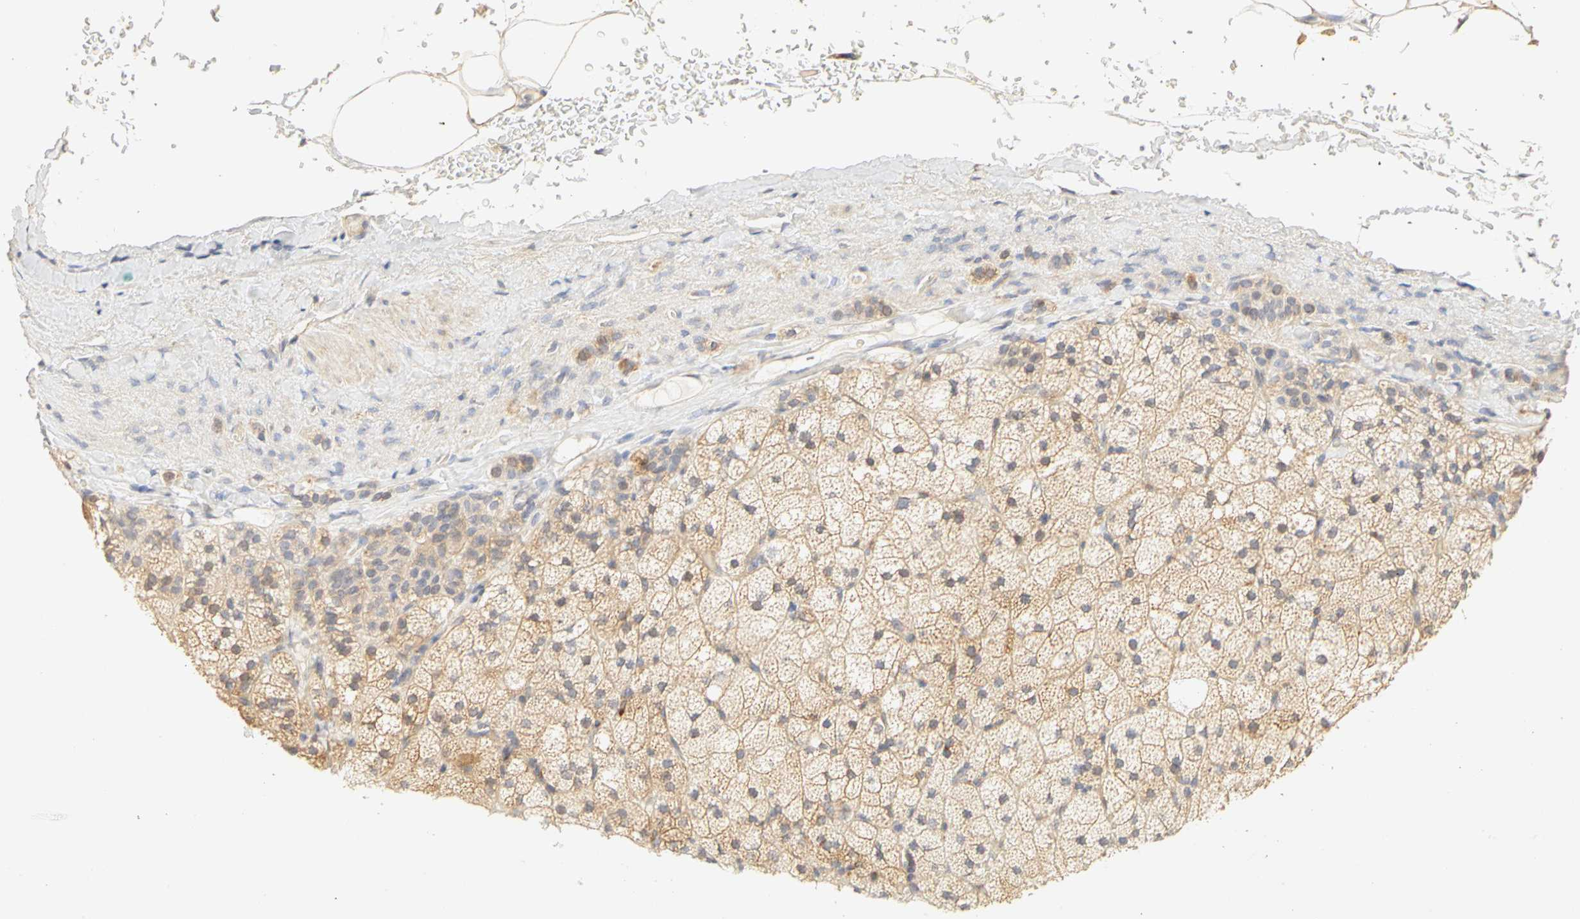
{"staining": {"intensity": "moderate", "quantity": ">75%", "location": "cytoplasmic/membranous"}, "tissue": "adrenal gland", "cell_type": "Glandular cells", "image_type": "normal", "snomed": [{"axis": "morphology", "description": "Normal tissue, NOS"}, {"axis": "topography", "description": "Adrenal gland"}], "caption": "Glandular cells demonstrate moderate cytoplasmic/membranous staining in about >75% of cells in unremarkable adrenal gland.", "gene": "GNRH2", "patient": {"sex": "male", "age": 35}}